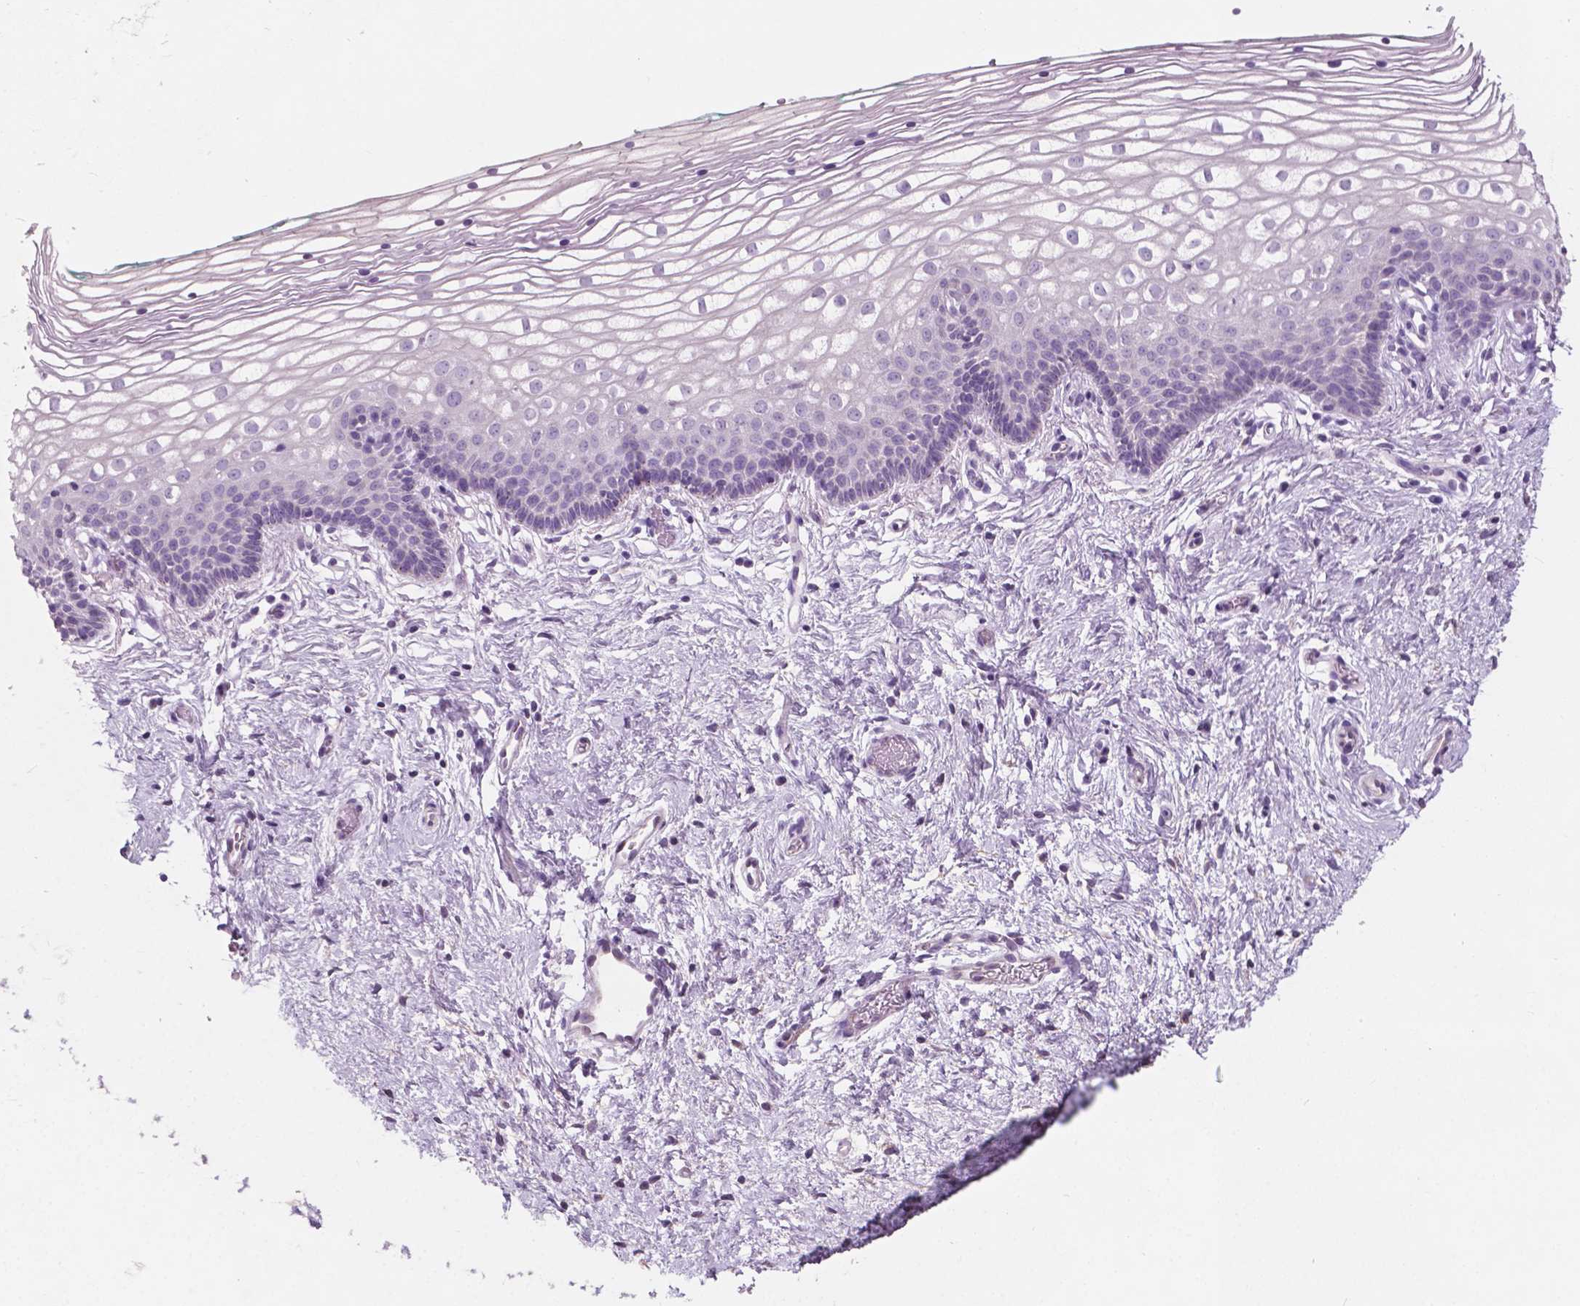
{"staining": {"intensity": "negative", "quantity": "none", "location": "none"}, "tissue": "vagina", "cell_type": "Squamous epithelial cells", "image_type": "normal", "snomed": [{"axis": "morphology", "description": "Normal tissue, NOS"}, {"axis": "topography", "description": "Vagina"}], "caption": "The IHC micrograph has no significant staining in squamous epithelial cells of vagina. (Stains: DAB (3,3'-diaminobenzidine) immunohistochemistry with hematoxylin counter stain, Microscopy: brightfield microscopy at high magnification).", "gene": "AWAT1", "patient": {"sex": "female", "age": 36}}